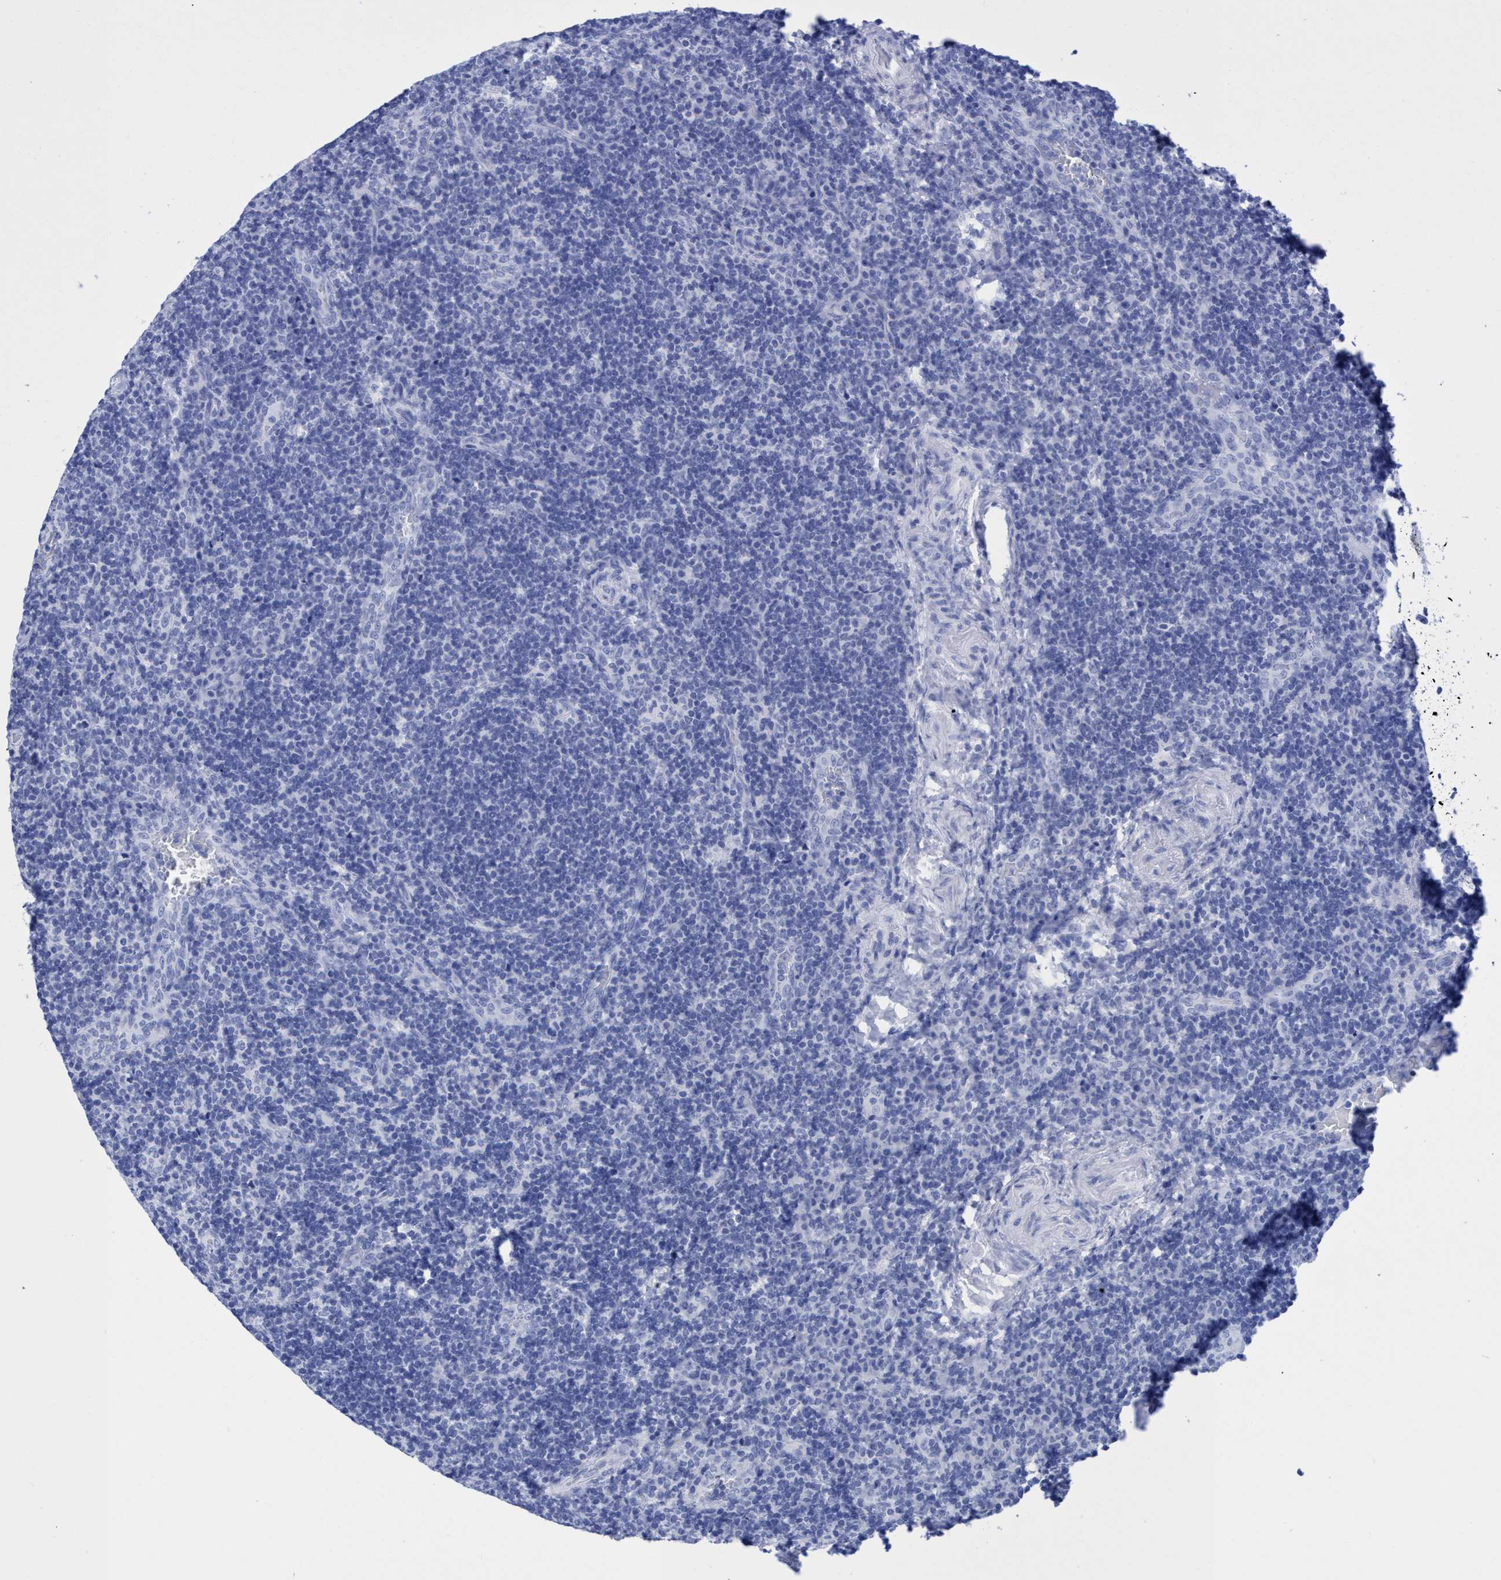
{"staining": {"intensity": "negative", "quantity": "none", "location": "none"}, "tissue": "lymphoma", "cell_type": "Tumor cells", "image_type": "cancer", "snomed": [{"axis": "morphology", "description": "Malignant lymphoma, non-Hodgkin's type, High grade"}, {"axis": "topography", "description": "Tonsil"}], "caption": "This is a micrograph of immunohistochemistry staining of lymphoma, which shows no staining in tumor cells. Nuclei are stained in blue.", "gene": "INSL6", "patient": {"sex": "female", "age": 36}}